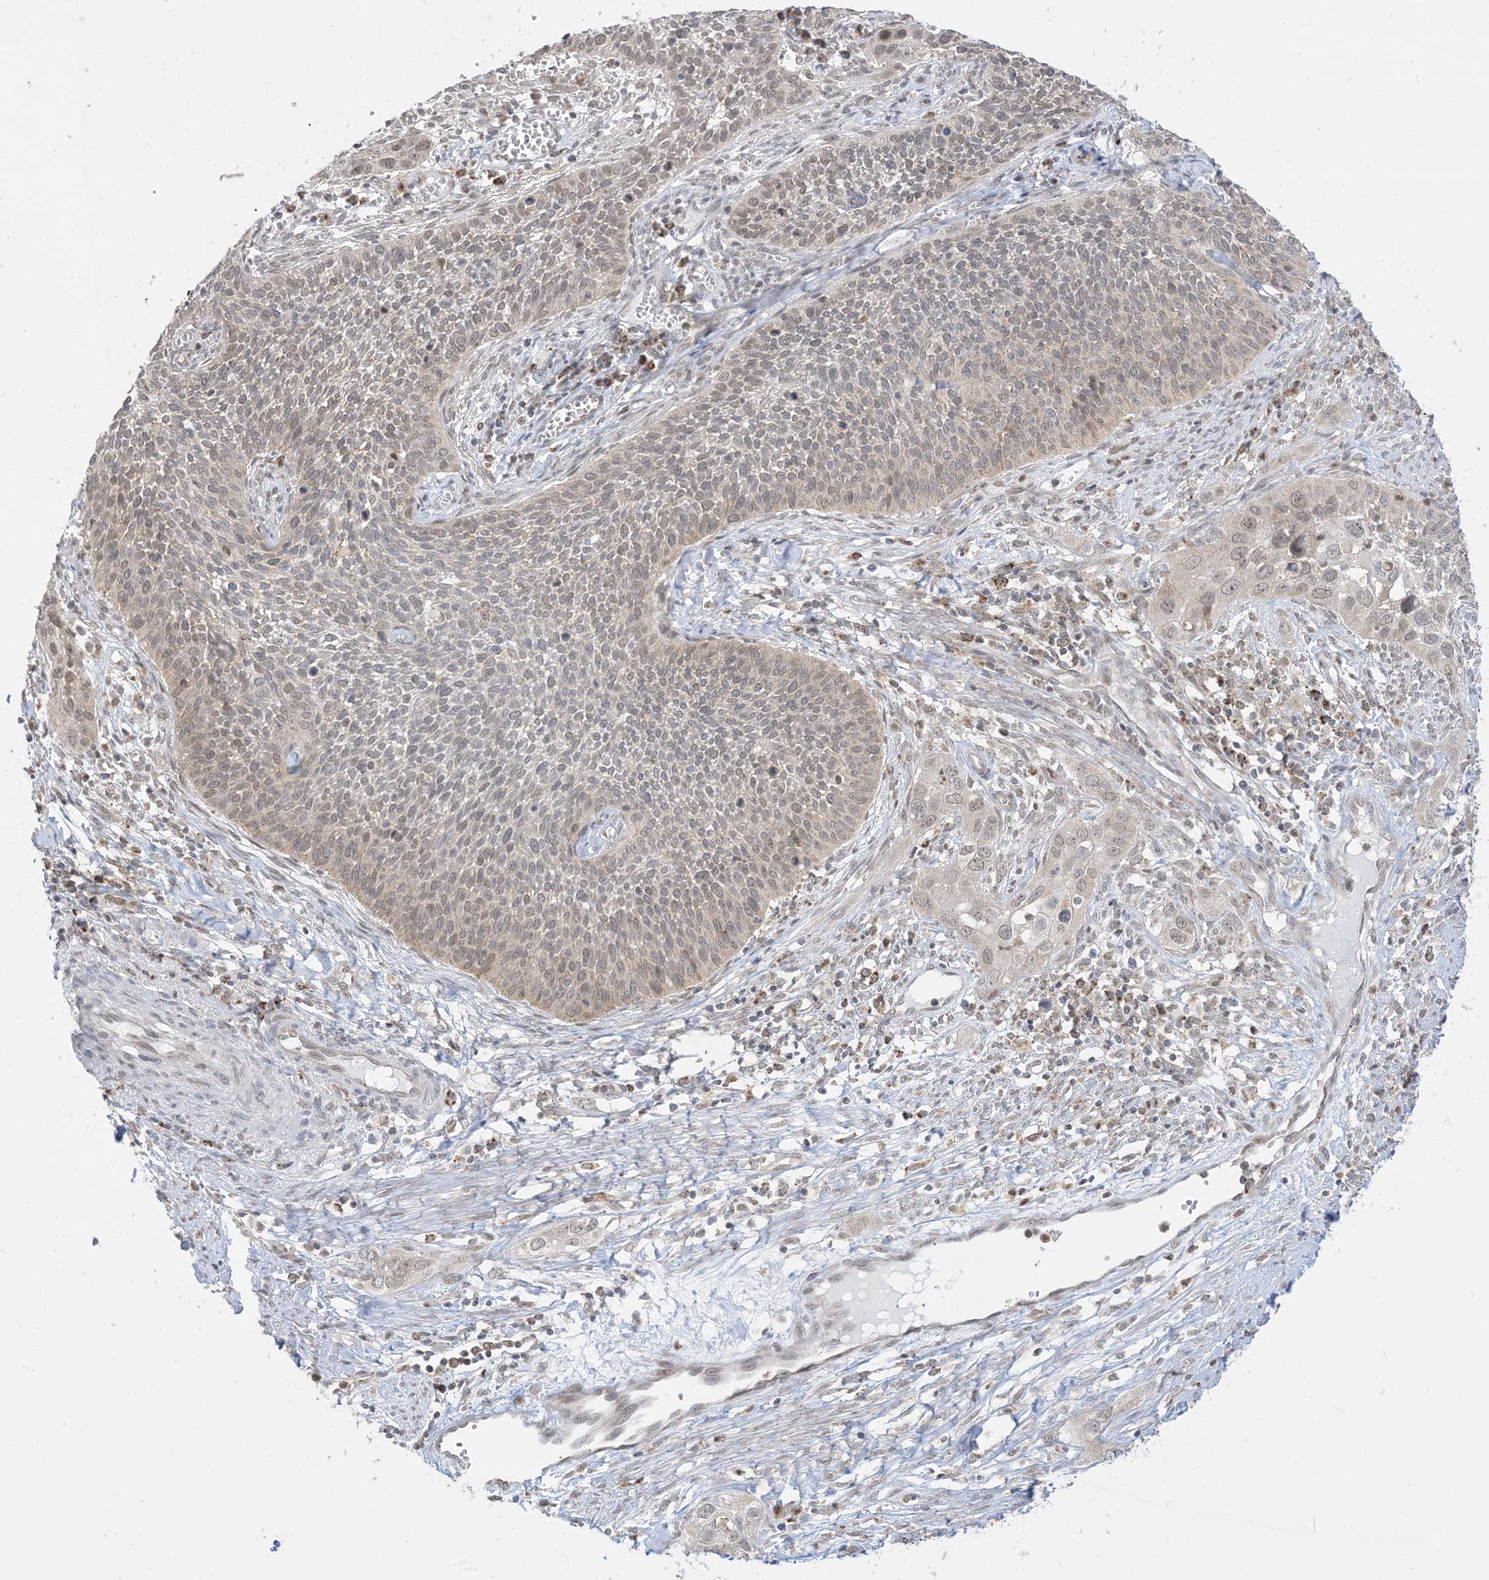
{"staining": {"intensity": "weak", "quantity": "25%-75%", "location": "nuclear"}, "tissue": "cervical cancer", "cell_type": "Tumor cells", "image_type": "cancer", "snomed": [{"axis": "morphology", "description": "Squamous cell carcinoma, NOS"}, {"axis": "topography", "description": "Cervix"}], "caption": "Immunohistochemistry (IHC) image of human cervical cancer stained for a protein (brown), which demonstrates low levels of weak nuclear expression in about 25%-75% of tumor cells.", "gene": "KANSL3", "patient": {"sex": "female", "age": 34}}